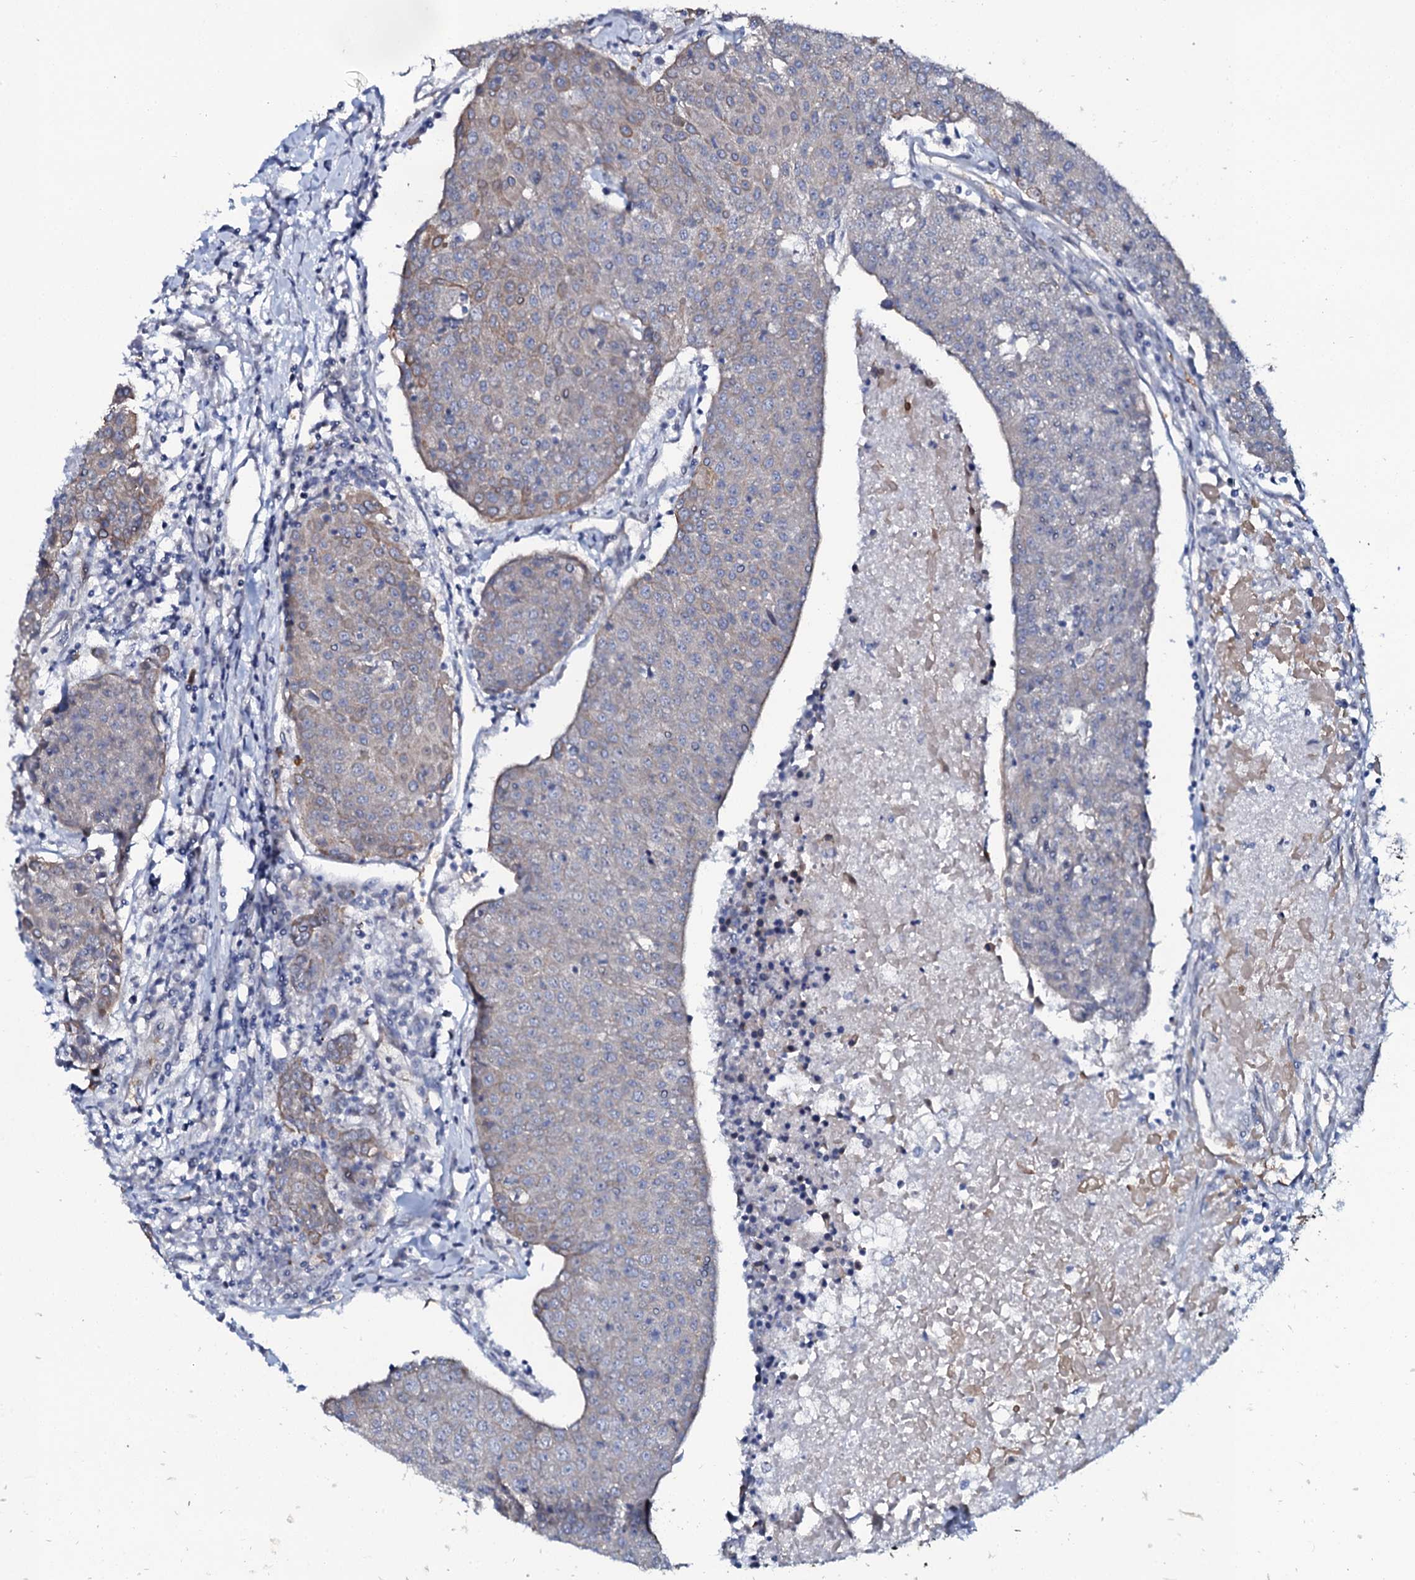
{"staining": {"intensity": "weak", "quantity": "<25%", "location": "cytoplasmic/membranous"}, "tissue": "urothelial cancer", "cell_type": "Tumor cells", "image_type": "cancer", "snomed": [{"axis": "morphology", "description": "Urothelial carcinoma, High grade"}, {"axis": "topography", "description": "Urinary bladder"}], "caption": "The histopathology image demonstrates no significant staining in tumor cells of urothelial carcinoma (high-grade). (Stains: DAB immunohistochemistry (IHC) with hematoxylin counter stain, Microscopy: brightfield microscopy at high magnification).", "gene": "C10orf88", "patient": {"sex": "female", "age": 85}}